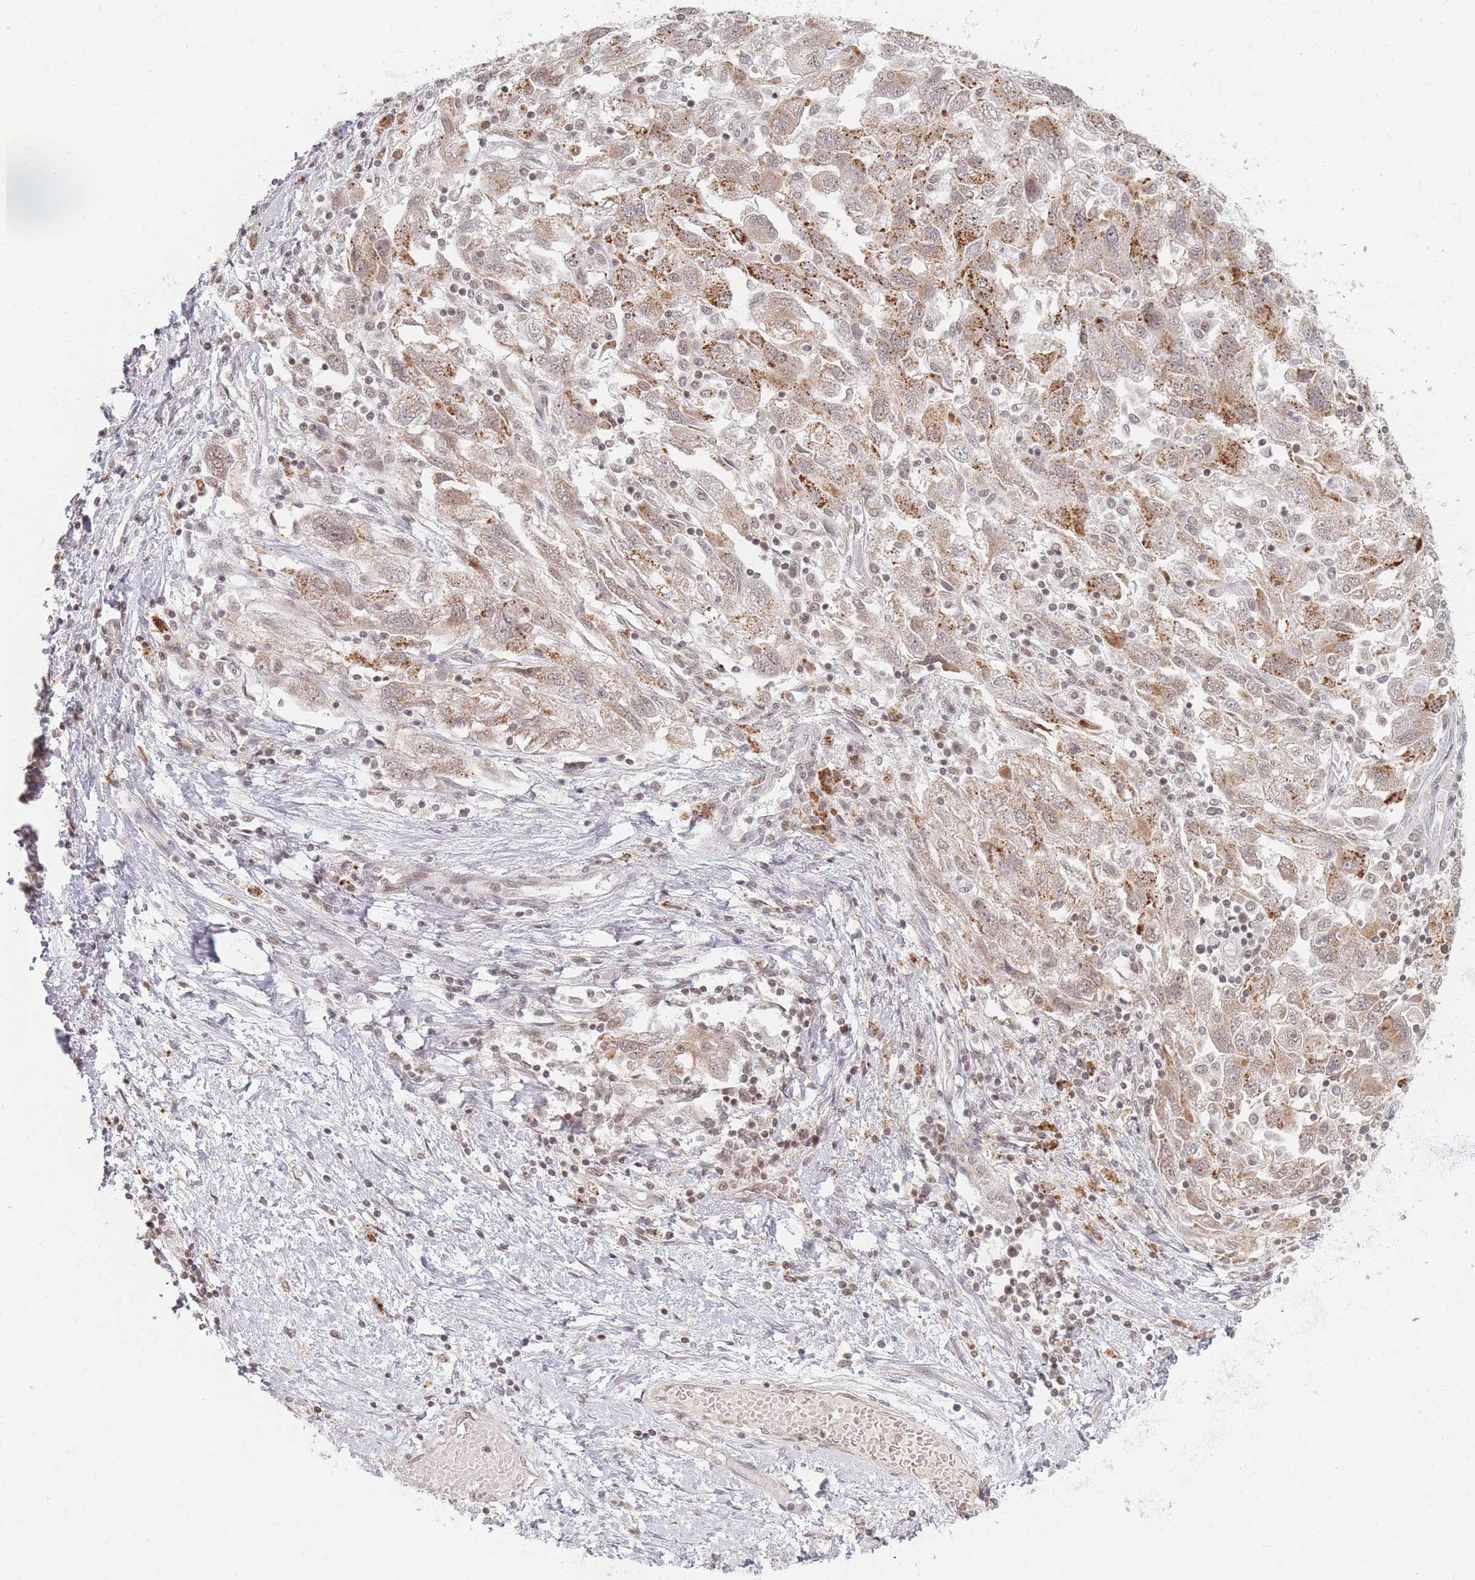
{"staining": {"intensity": "moderate", "quantity": ">75%", "location": "cytoplasmic/membranous,nuclear"}, "tissue": "ovarian cancer", "cell_type": "Tumor cells", "image_type": "cancer", "snomed": [{"axis": "morphology", "description": "Carcinoma, NOS"}, {"axis": "morphology", "description": "Cystadenocarcinoma, serous, NOS"}, {"axis": "topography", "description": "Ovary"}], "caption": "Serous cystadenocarcinoma (ovarian) was stained to show a protein in brown. There is medium levels of moderate cytoplasmic/membranous and nuclear expression in approximately >75% of tumor cells.", "gene": "SPATA45", "patient": {"sex": "female", "age": 69}}